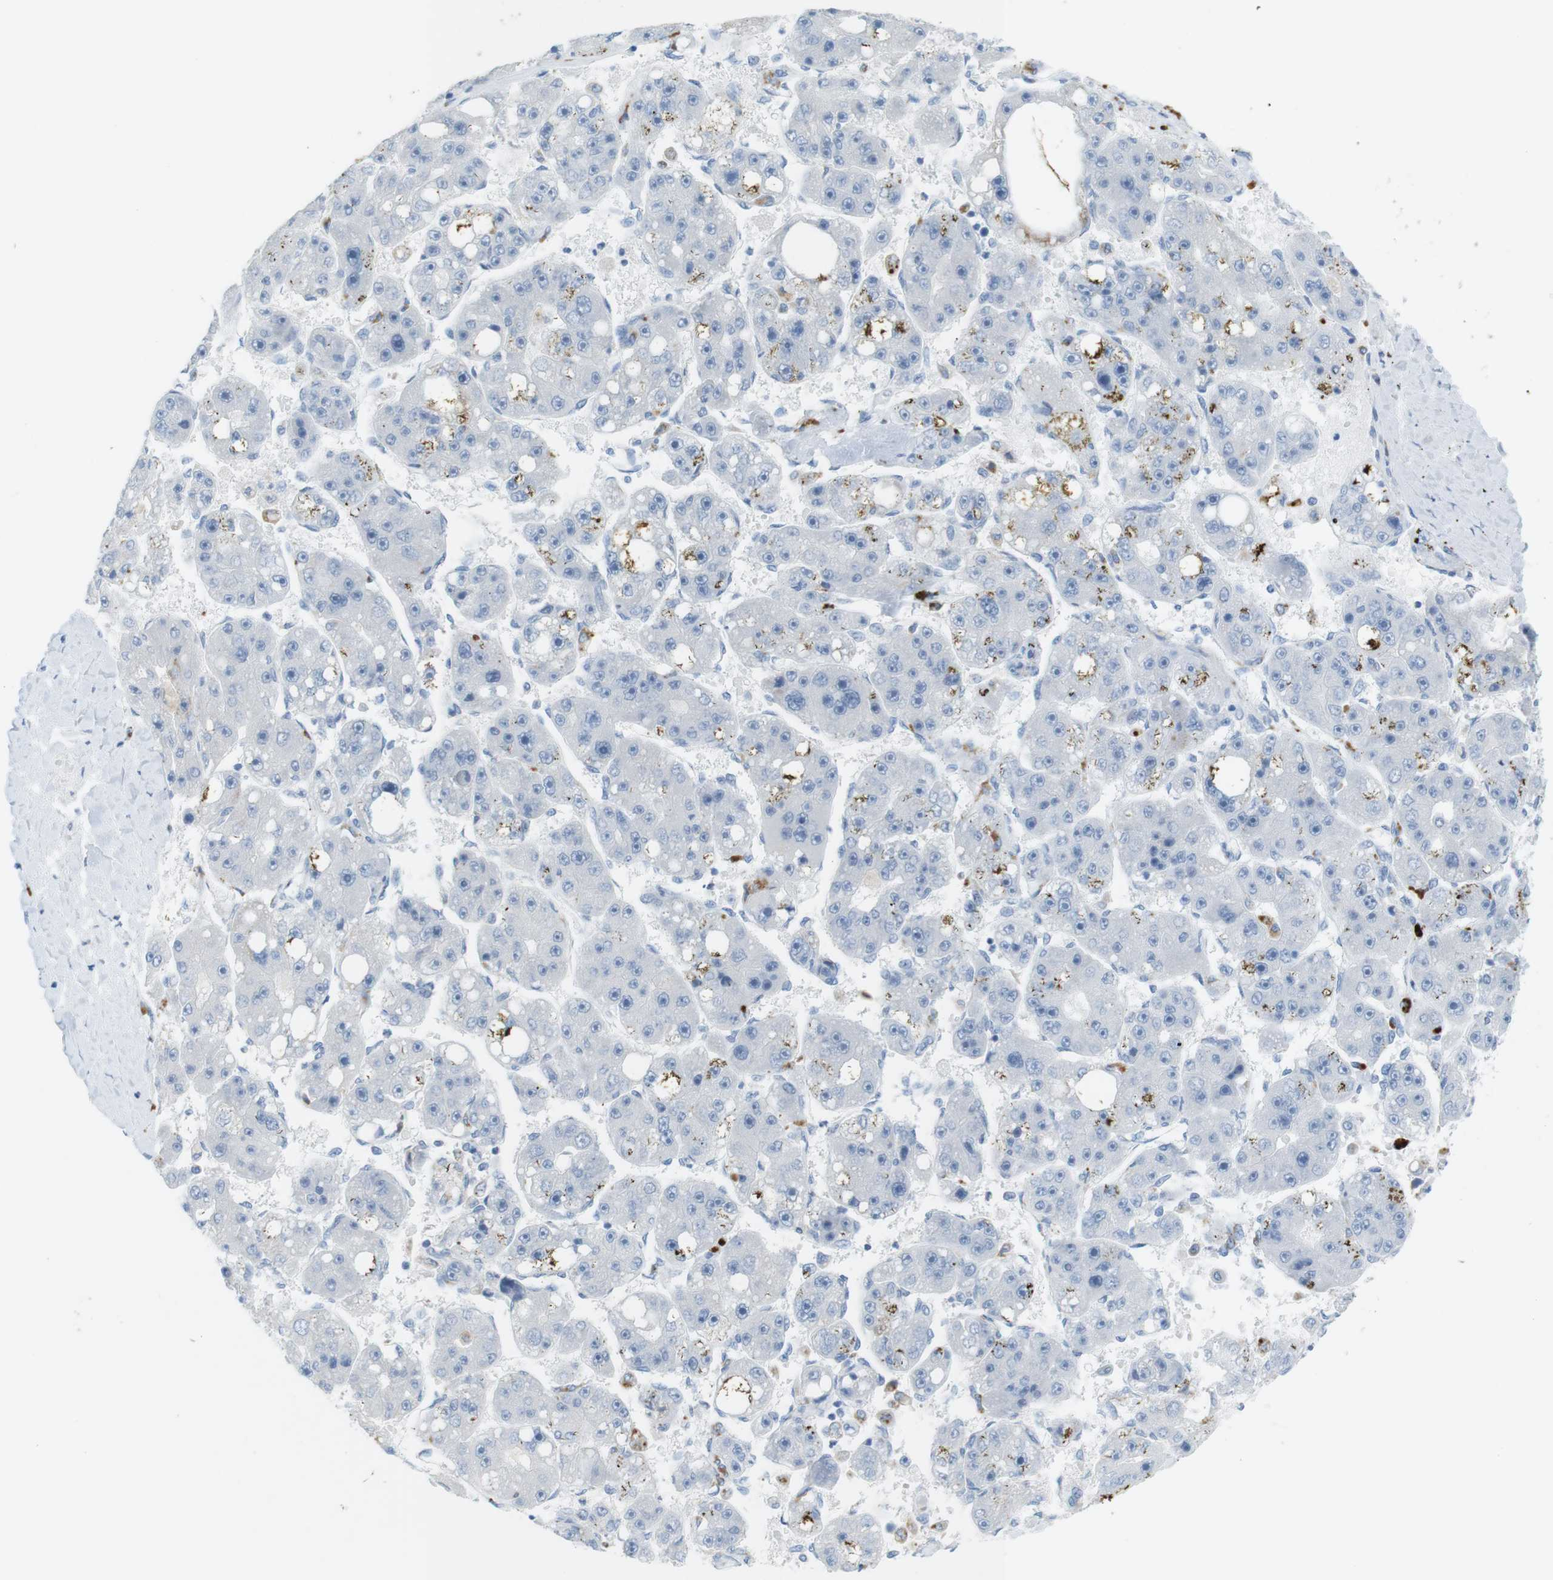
{"staining": {"intensity": "moderate", "quantity": "<25%", "location": "cytoplasmic/membranous"}, "tissue": "liver cancer", "cell_type": "Tumor cells", "image_type": "cancer", "snomed": [{"axis": "morphology", "description": "Carcinoma, Hepatocellular, NOS"}, {"axis": "topography", "description": "Liver"}], "caption": "This micrograph shows IHC staining of liver cancer (hepatocellular carcinoma), with low moderate cytoplasmic/membranous staining in about <25% of tumor cells.", "gene": "YIPF1", "patient": {"sex": "female", "age": 61}}